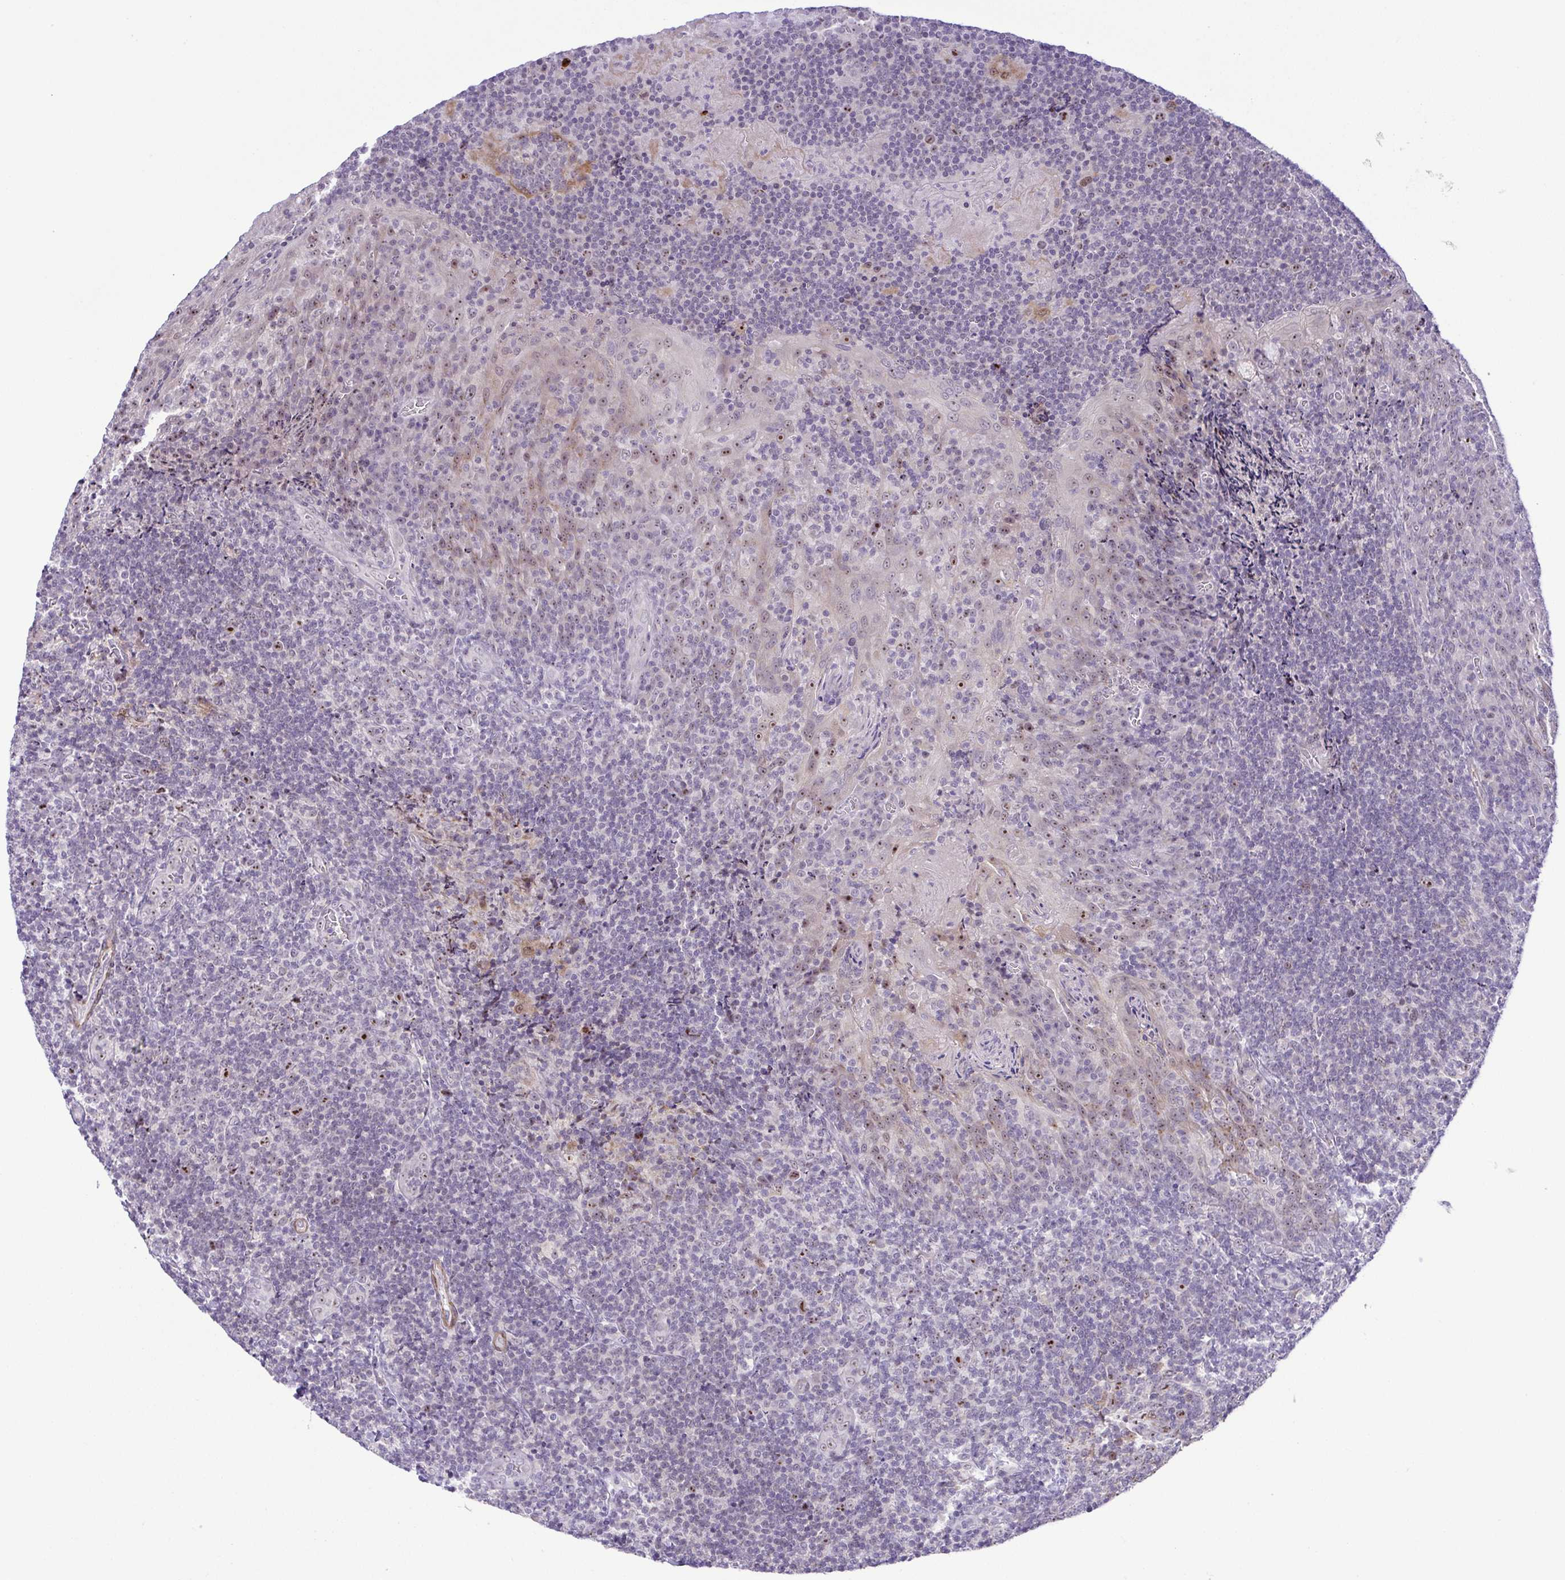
{"staining": {"intensity": "weak", "quantity": "<25%", "location": "cytoplasmic/membranous"}, "tissue": "tonsil", "cell_type": "Germinal center cells", "image_type": "normal", "snomed": [{"axis": "morphology", "description": "Normal tissue, NOS"}, {"axis": "topography", "description": "Tonsil"}], "caption": "Immunohistochemical staining of benign human tonsil exhibits no significant positivity in germinal center cells.", "gene": "RSL24D1", "patient": {"sex": "male", "age": 17}}